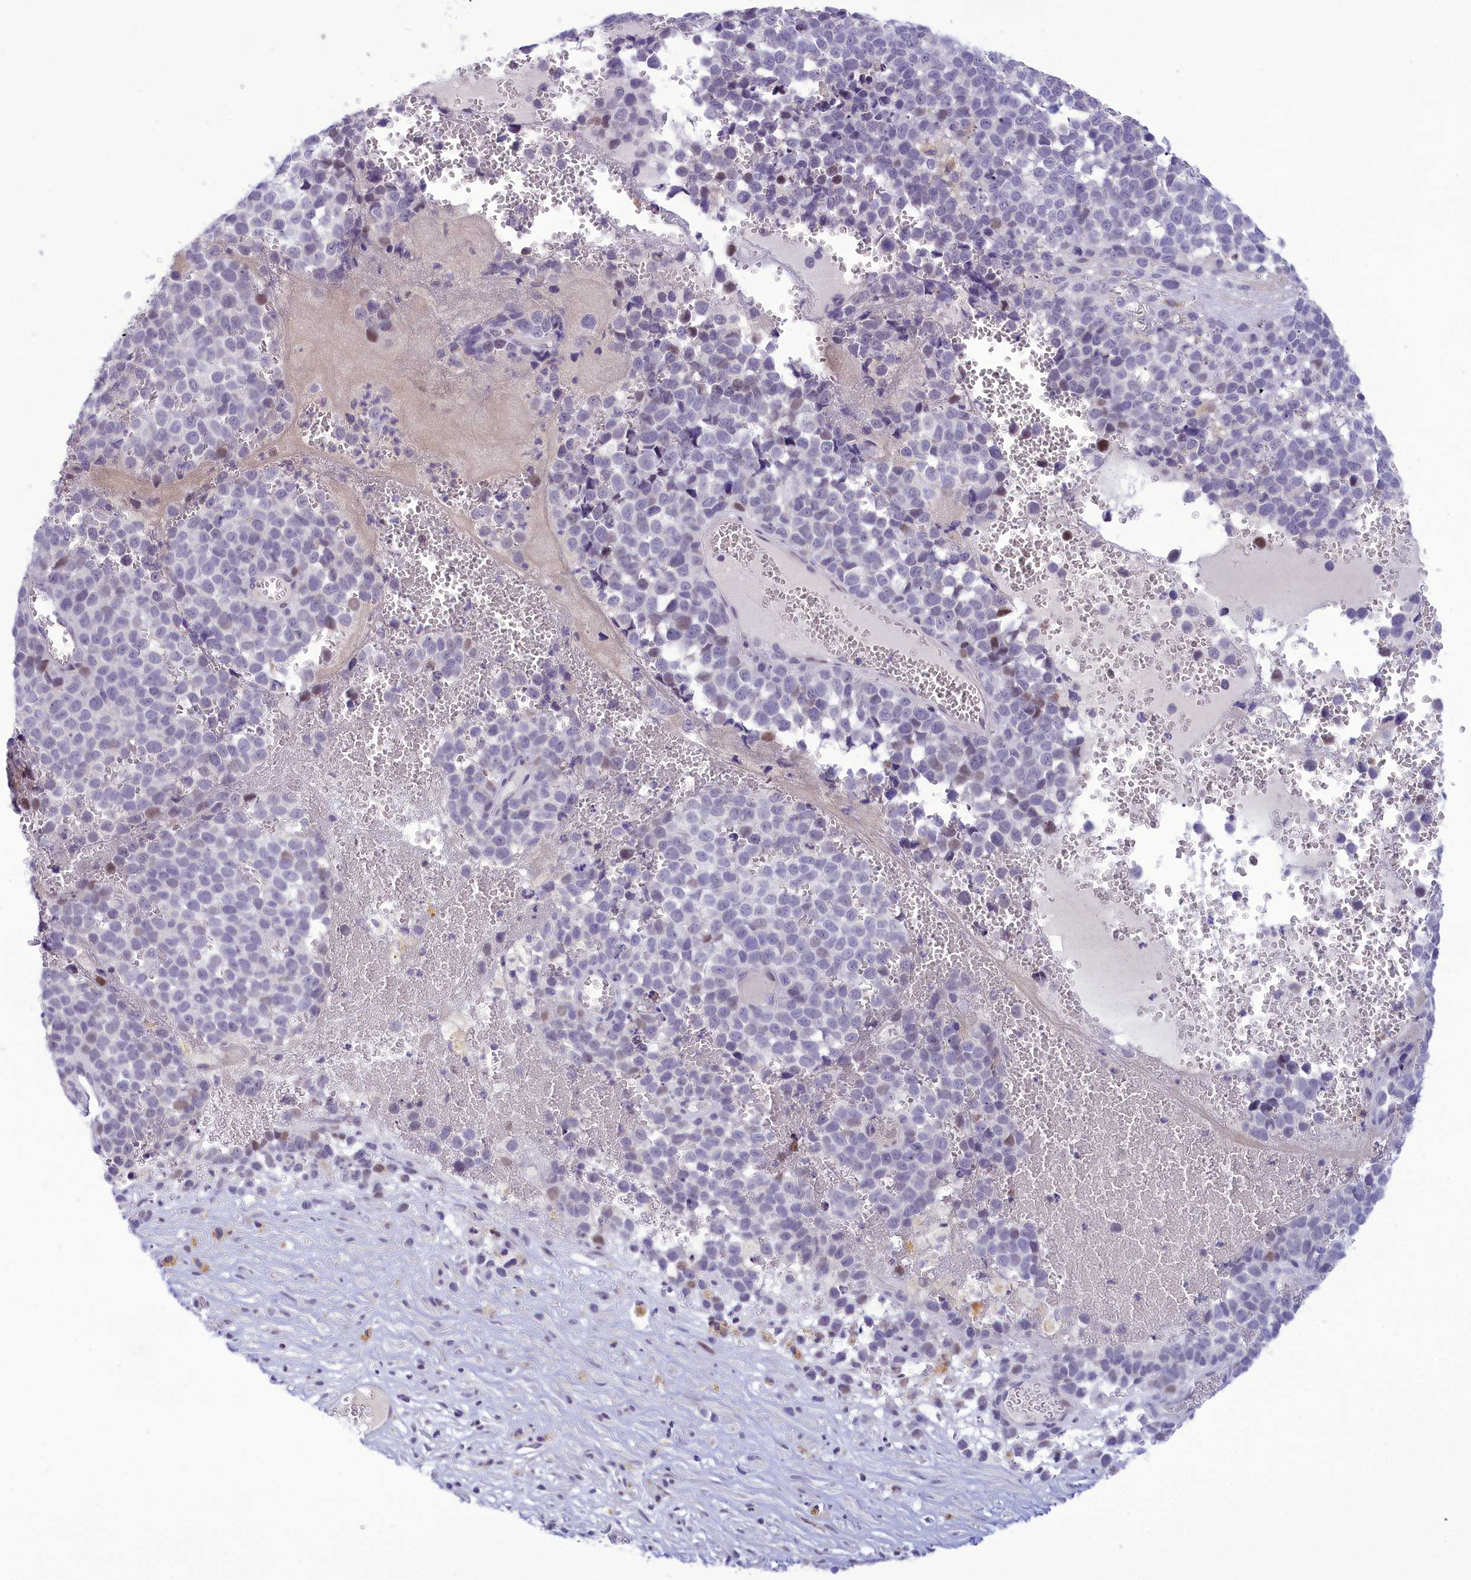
{"staining": {"intensity": "negative", "quantity": "none", "location": "none"}, "tissue": "melanoma", "cell_type": "Tumor cells", "image_type": "cancer", "snomed": [{"axis": "morphology", "description": "Malignant melanoma, NOS"}, {"axis": "topography", "description": "Nose, NOS"}], "caption": "Tumor cells are negative for brown protein staining in malignant melanoma.", "gene": "CORO2A", "patient": {"sex": "female", "age": 48}}